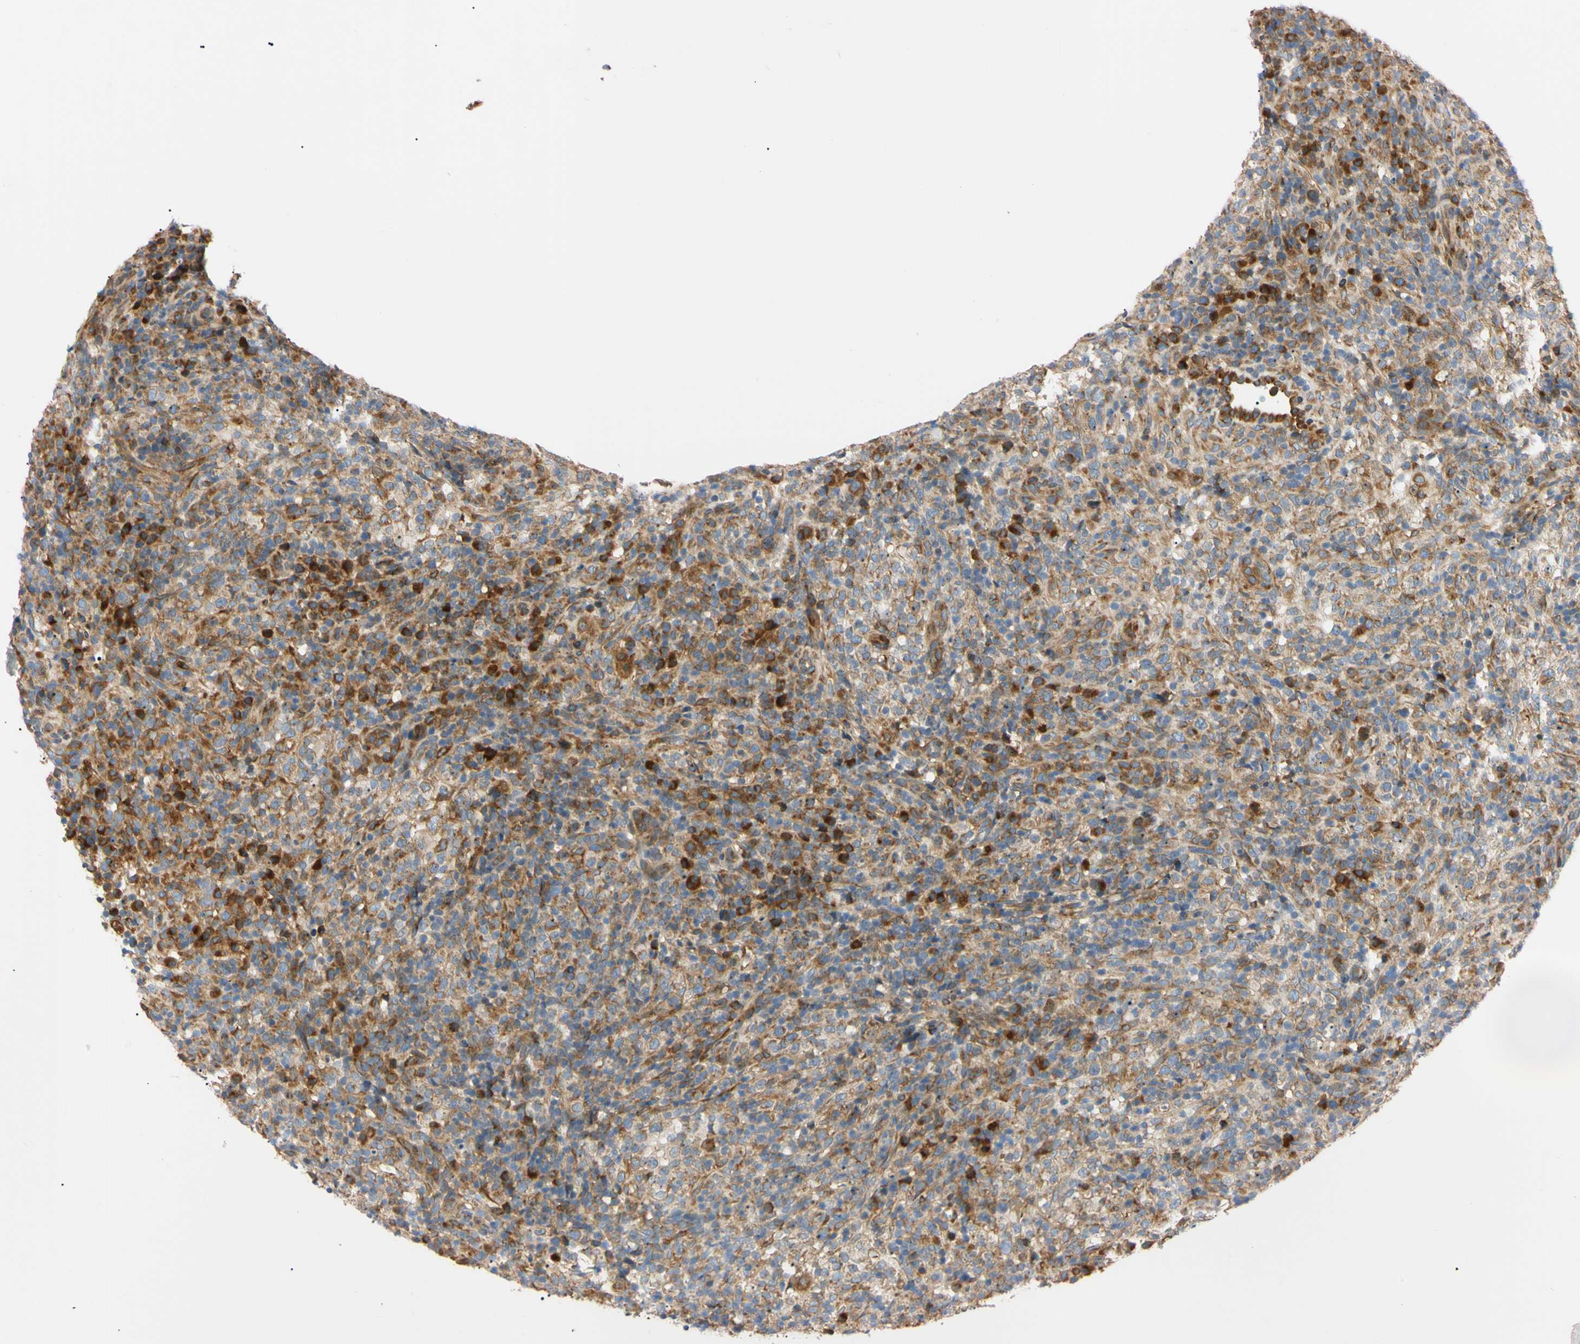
{"staining": {"intensity": "moderate", "quantity": ">75%", "location": "cytoplasmic/membranous"}, "tissue": "lymphoma", "cell_type": "Tumor cells", "image_type": "cancer", "snomed": [{"axis": "morphology", "description": "Malignant lymphoma, non-Hodgkin's type, High grade"}, {"axis": "topography", "description": "Lymph node"}], "caption": "Protein expression analysis of human lymphoma reveals moderate cytoplasmic/membranous staining in approximately >75% of tumor cells.", "gene": "IER3IP1", "patient": {"sex": "female", "age": 76}}